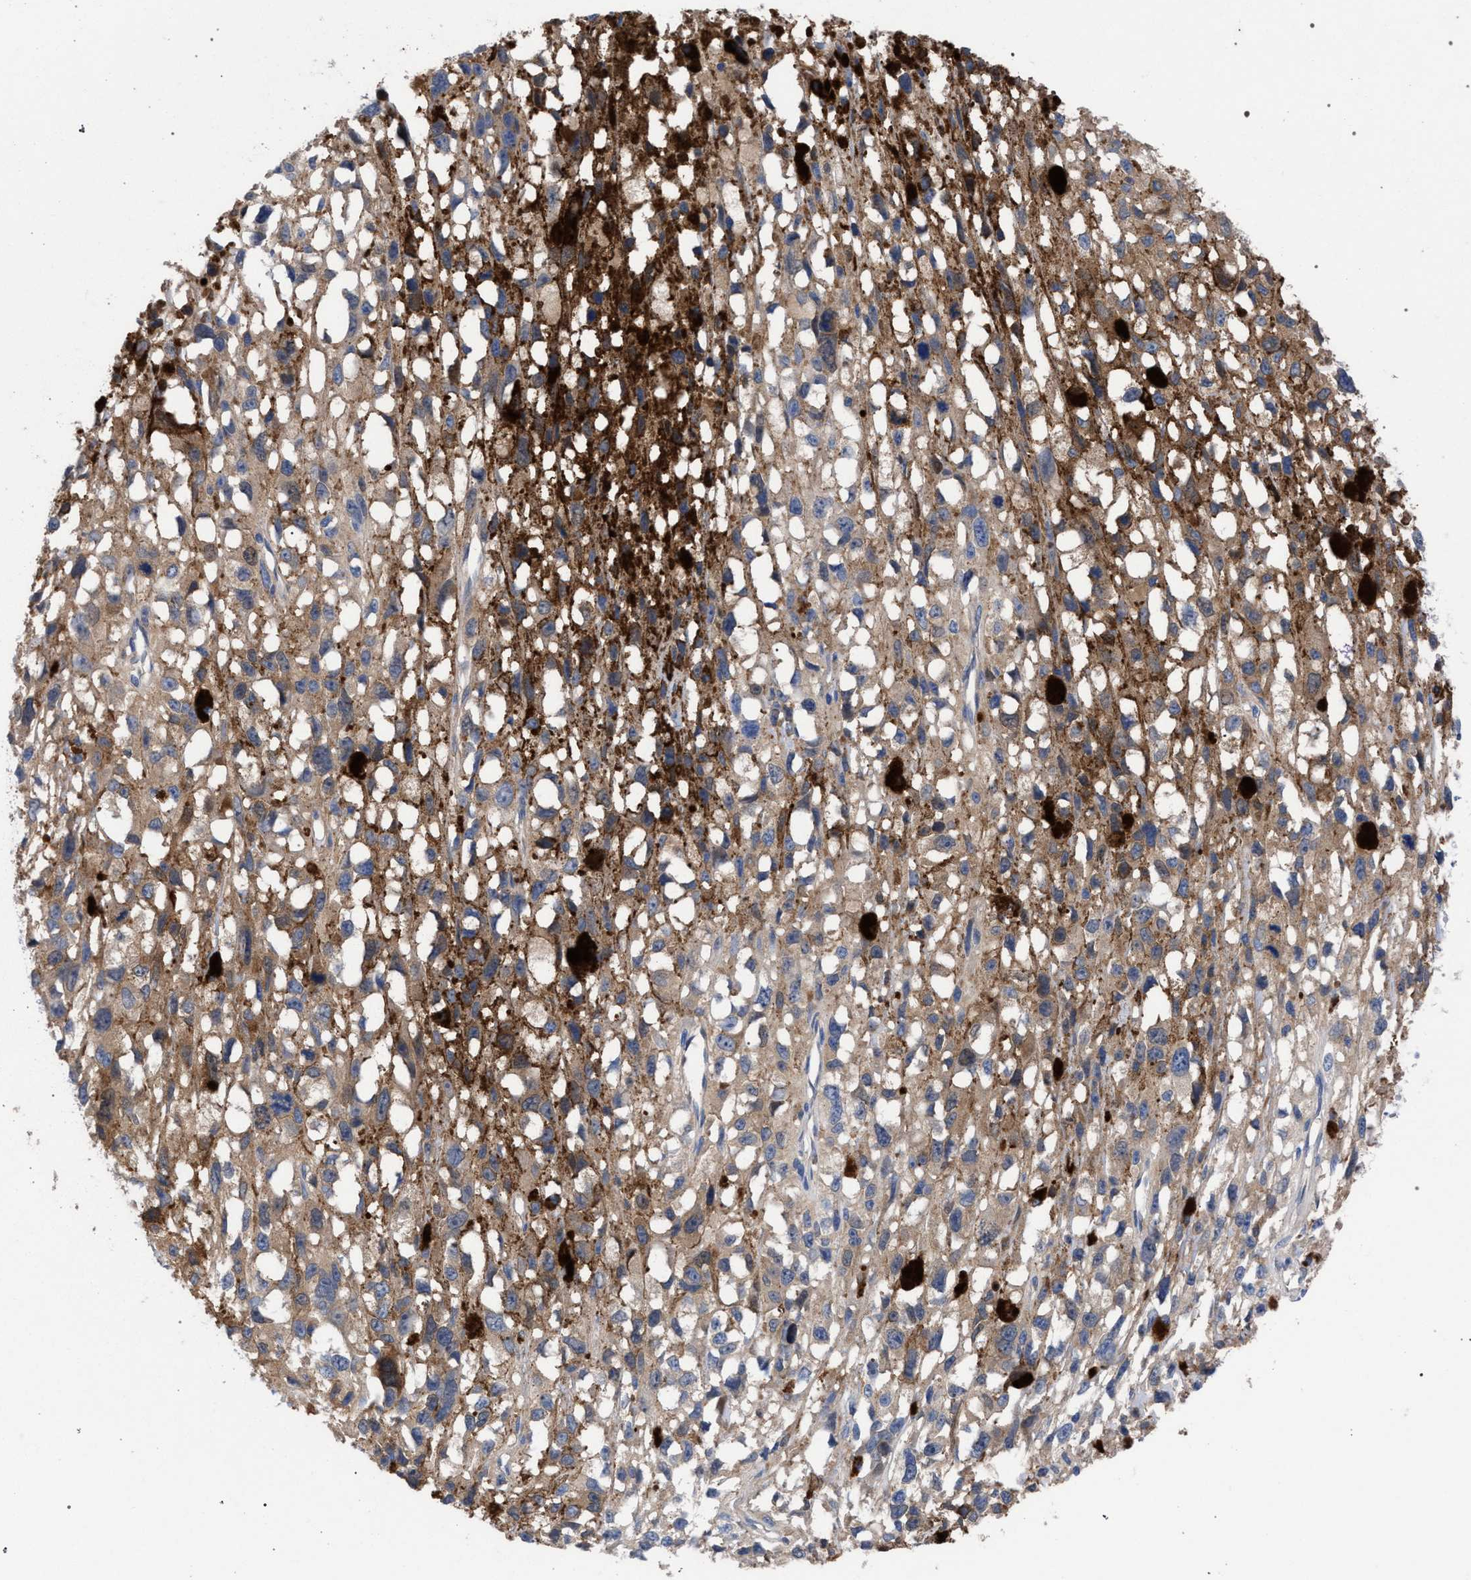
{"staining": {"intensity": "weak", "quantity": "25%-75%", "location": "cytoplasmic/membranous"}, "tissue": "melanoma", "cell_type": "Tumor cells", "image_type": "cancer", "snomed": [{"axis": "morphology", "description": "Malignant melanoma, Metastatic site"}, {"axis": "topography", "description": "Lymph node"}], "caption": "Malignant melanoma (metastatic site) stained with a protein marker demonstrates weak staining in tumor cells.", "gene": "GMPR", "patient": {"sex": "male", "age": 59}}